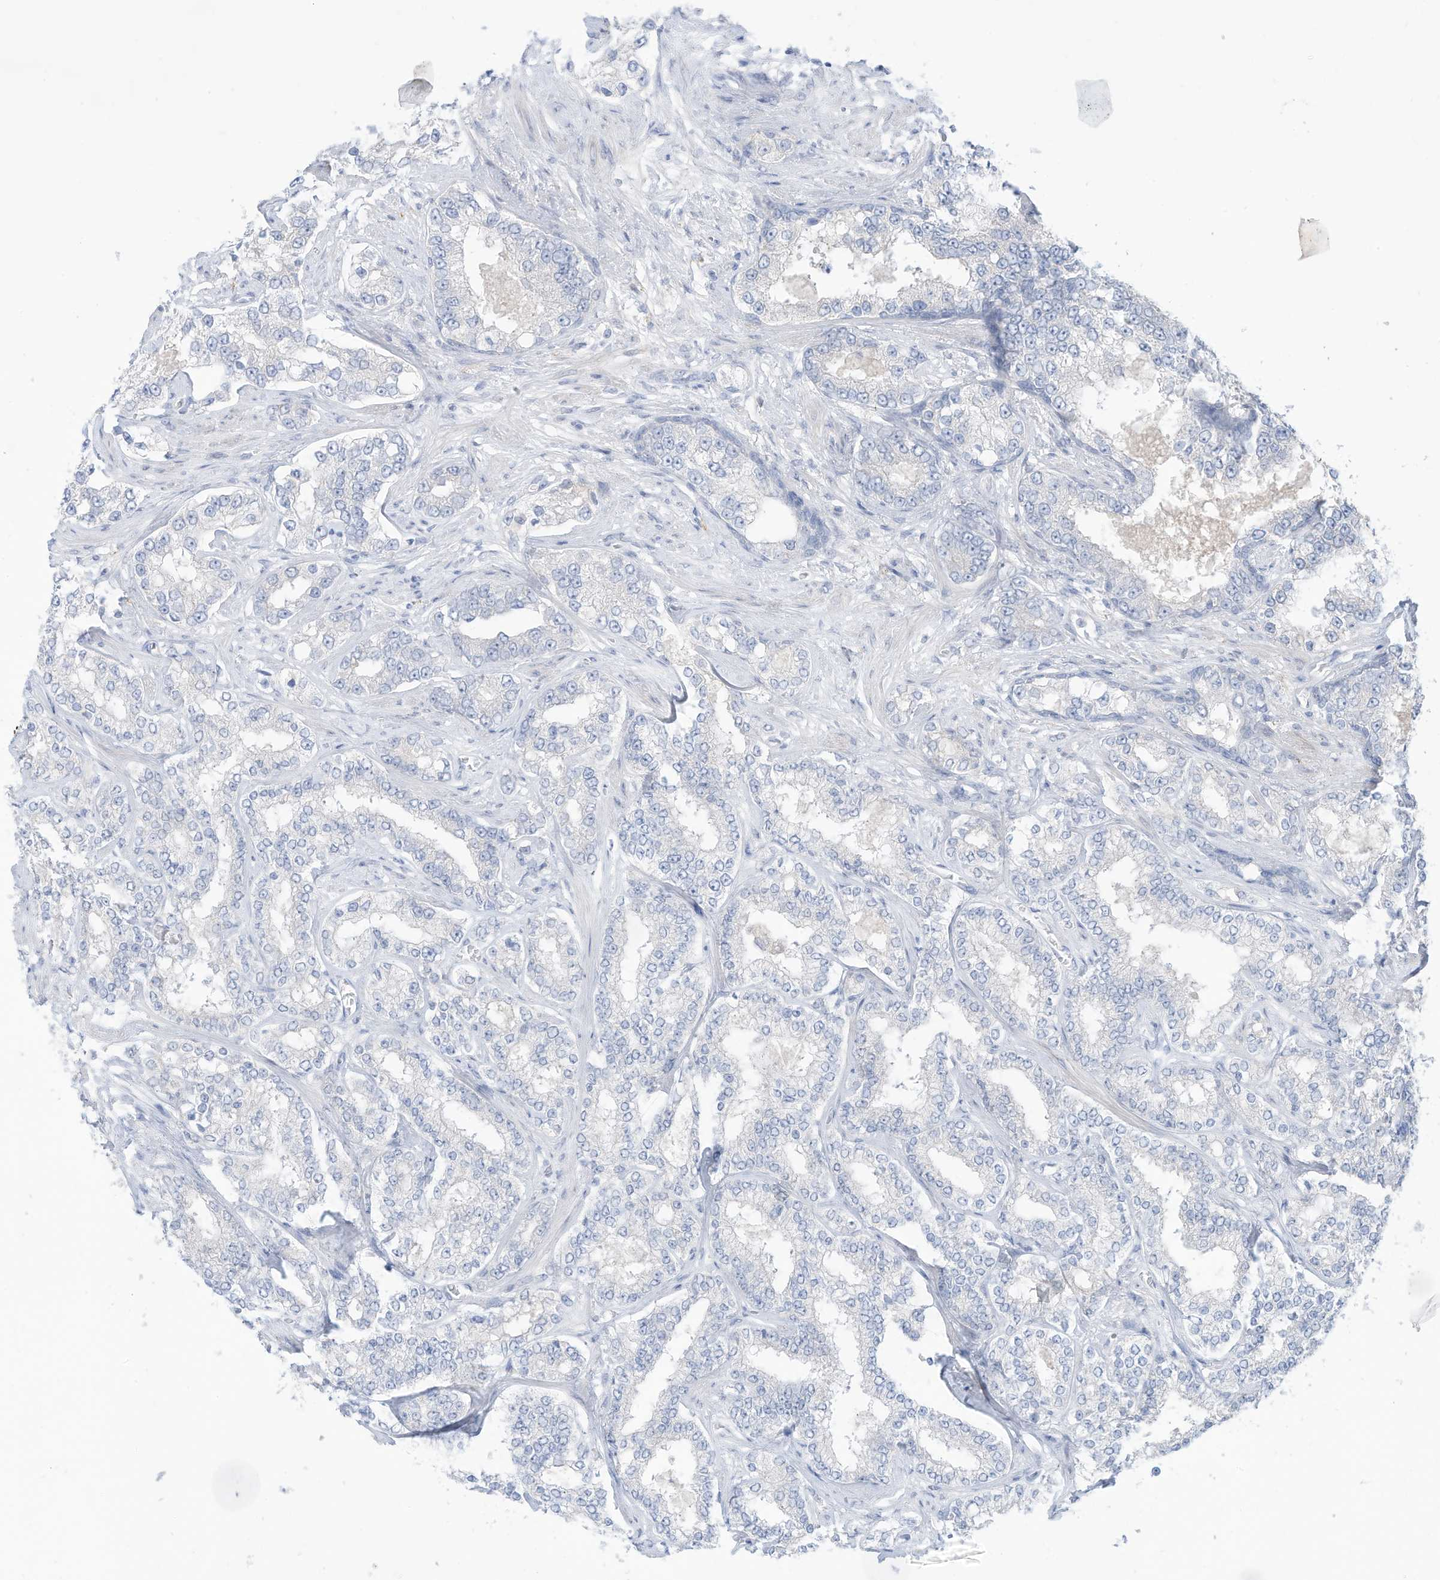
{"staining": {"intensity": "negative", "quantity": "none", "location": "none"}, "tissue": "prostate cancer", "cell_type": "Tumor cells", "image_type": "cancer", "snomed": [{"axis": "morphology", "description": "Normal tissue, NOS"}, {"axis": "morphology", "description": "Adenocarcinoma, High grade"}, {"axis": "topography", "description": "Prostate"}], "caption": "Protein analysis of prostate cancer (adenocarcinoma (high-grade)) demonstrates no significant staining in tumor cells.", "gene": "OGT", "patient": {"sex": "male", "age": 83}}